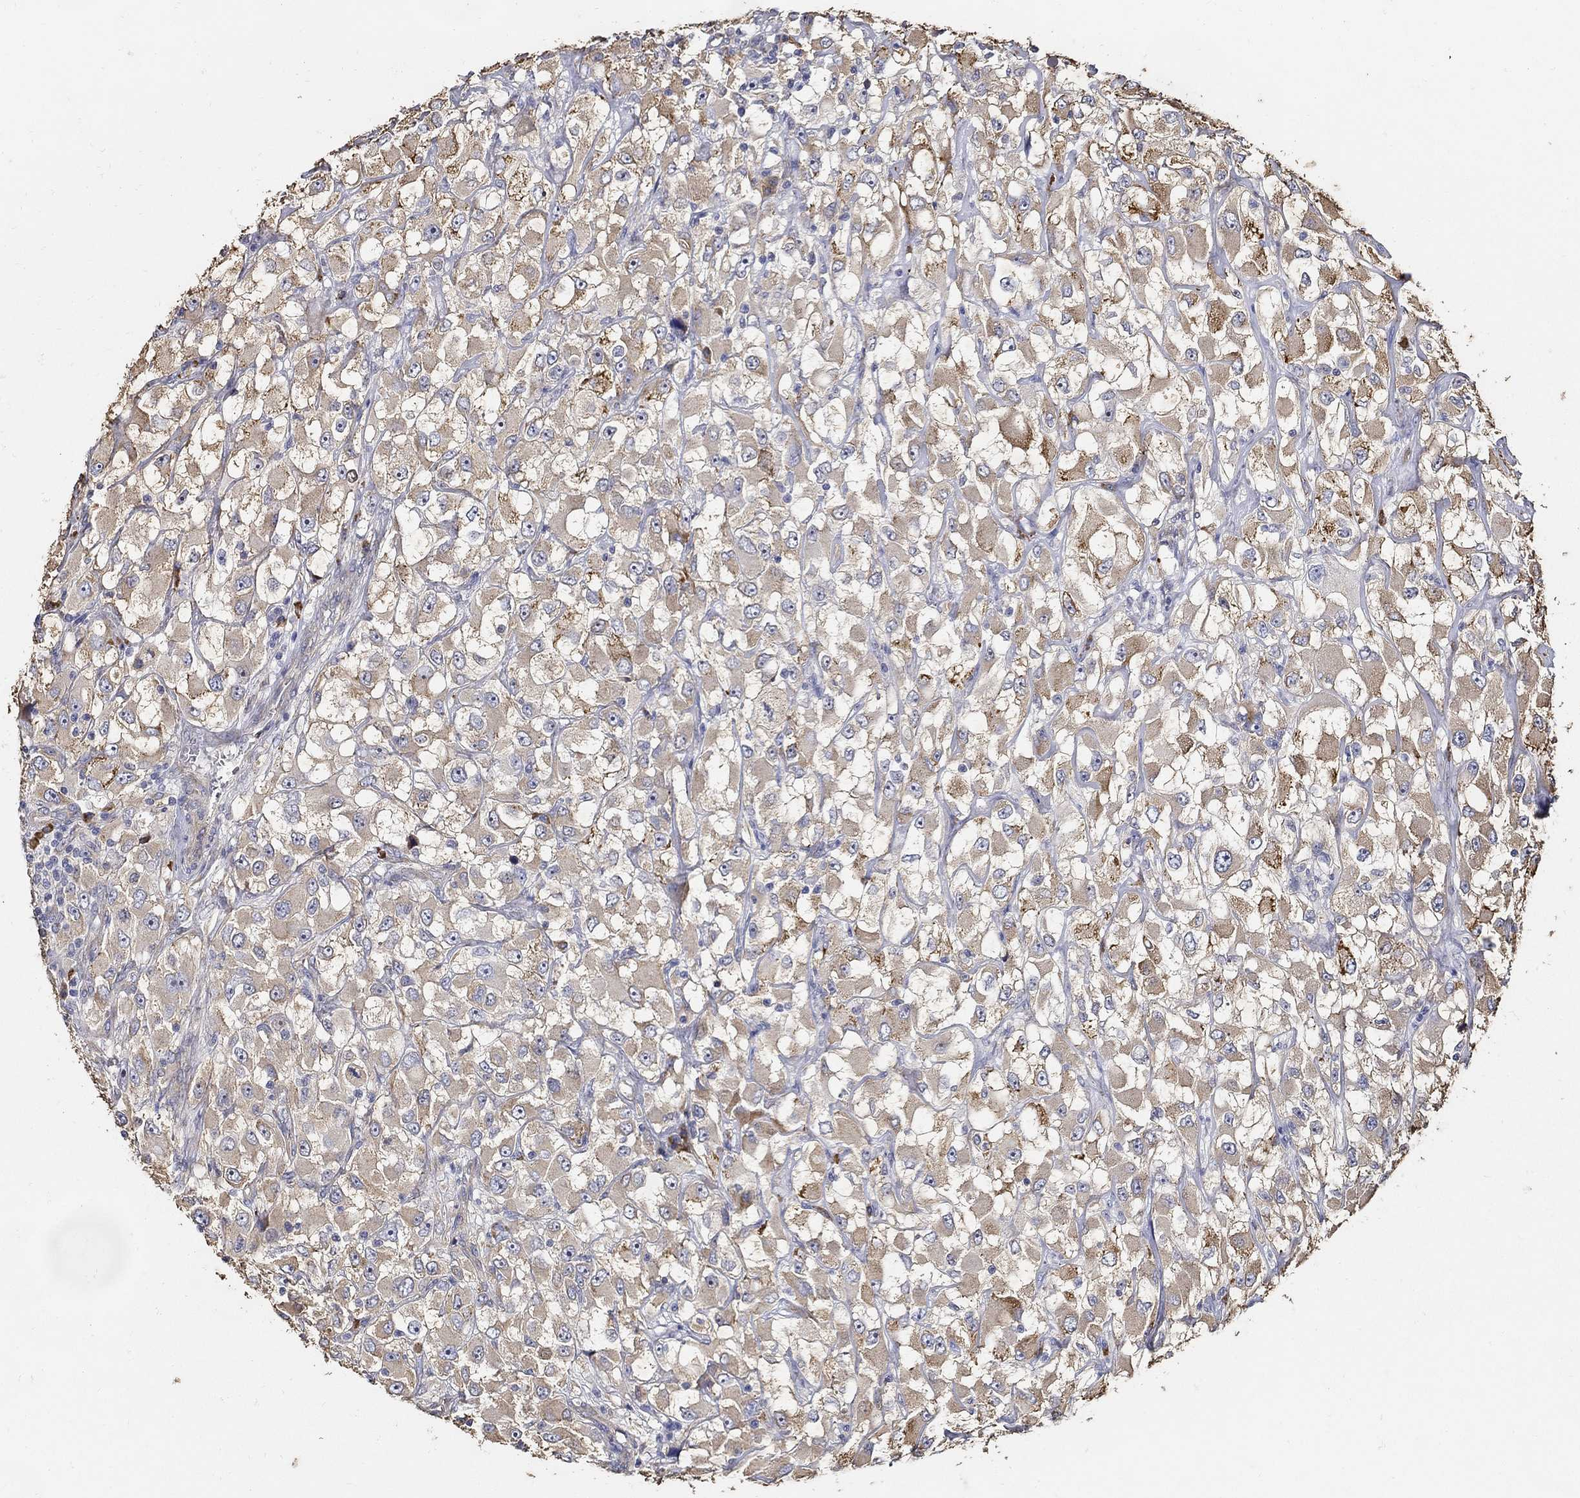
{"staining": {"intensity": "moderate", "quantity": "25%-75%", "location": "cytoplasmic/membranous"}, "tissue": "renal cancer", "cell_type": "Tumor cells", "image_type": "cancer", "snomed": [{"axis": "morphology", "description": "Adenocarcinoma, NOS"}, {"axis": "topography", "description": "Kidney"}], "caption": "Renal cancer (adenocarcinoma) stained for a protein exhibits moderate cytoplasmic/membranous positivity in tumor cells.", "gene": "EMILIN3", "patient": {"sex": "female", "age": 52}}